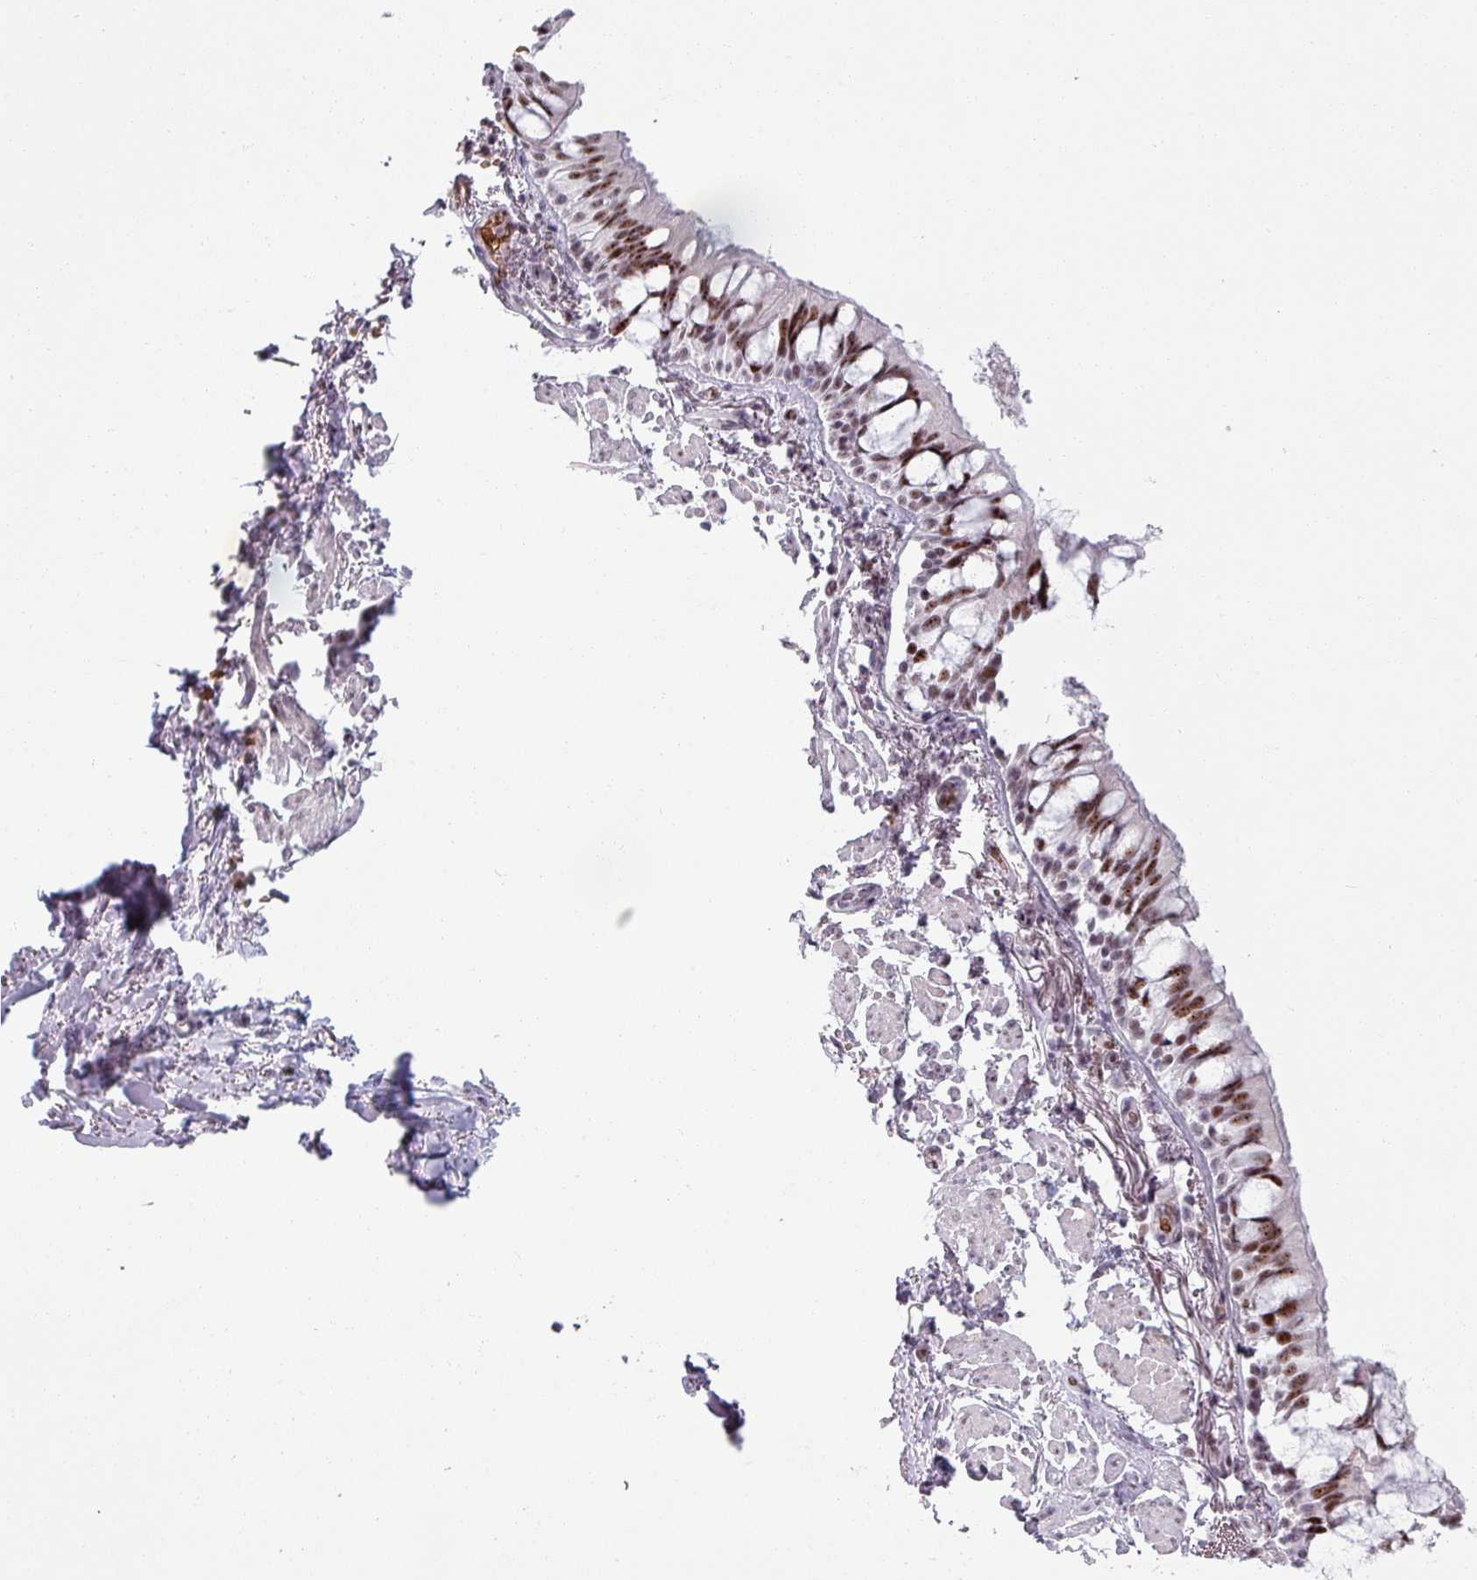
{"staining": {"intensity": "strong", "quantity": ">75%", "location": "nuclear"}, "tissue": "bronchus", "cell_type": "Respiratory epithelial cells", "image_type": "normal", "snomed": [{"axis": "morphology", "description": "Normal tissue, NOS"}, {"axis": "topography", "description": "Bronchus"}], "caption": "High-power microscopy captured an immunohistochemistry (IHC) image of benign bronchus, revealing strong nuclear expression in about >75% of respiratory epithelial cells. The staining was performed using DAB (3,3'-diaminobenzidine), with brown indicating positive protein expression. Nuclei are stained blue with hematoxylin.", "gene": "NCOR1", "patient": {"sex": "male", "age": 70}}